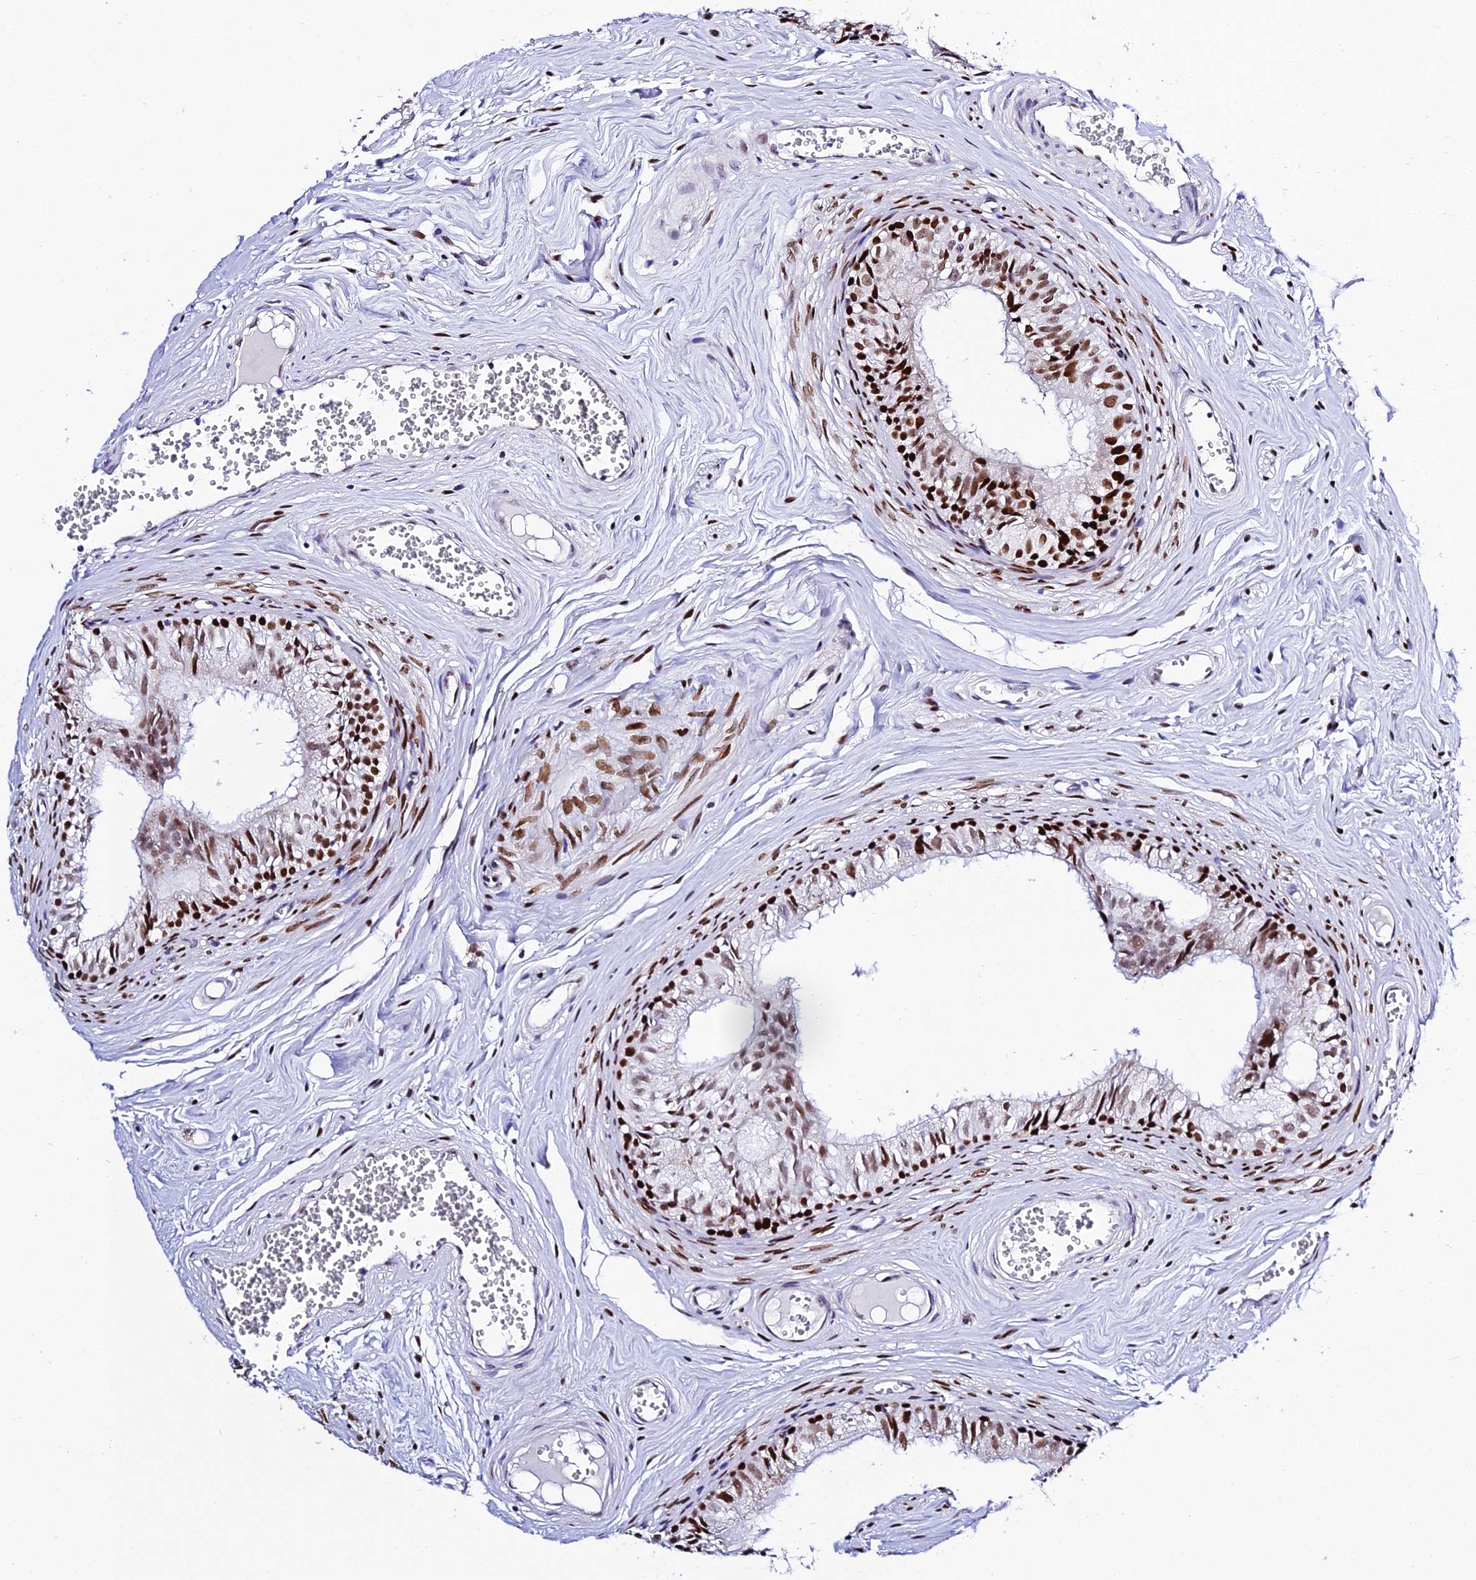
{"staining": {"intensity": "strong", "quantity": "25%-75%", "location": "nuclear"}, "tissue": "epididymis", "cell_type": "Glandular cells", "image_type": "normal", "snomed": [{"axis": "morphology", "description": "Normal tissue, NOS"}, {"axis": "topography", "description": "Epididymis"}], "caption": "Glandular cells exhibit strong nuclear positivity in approximately 25%-75% of cells in benign epididymis. The staining is performed using DAB (3,3'-diaminobenzidine) brown chromogen to label protein expression. The nuclei are counter-stained blue using hematoxylin.", "gene": "POFUT2", "patient": {"sex": "male", "age": 36}}